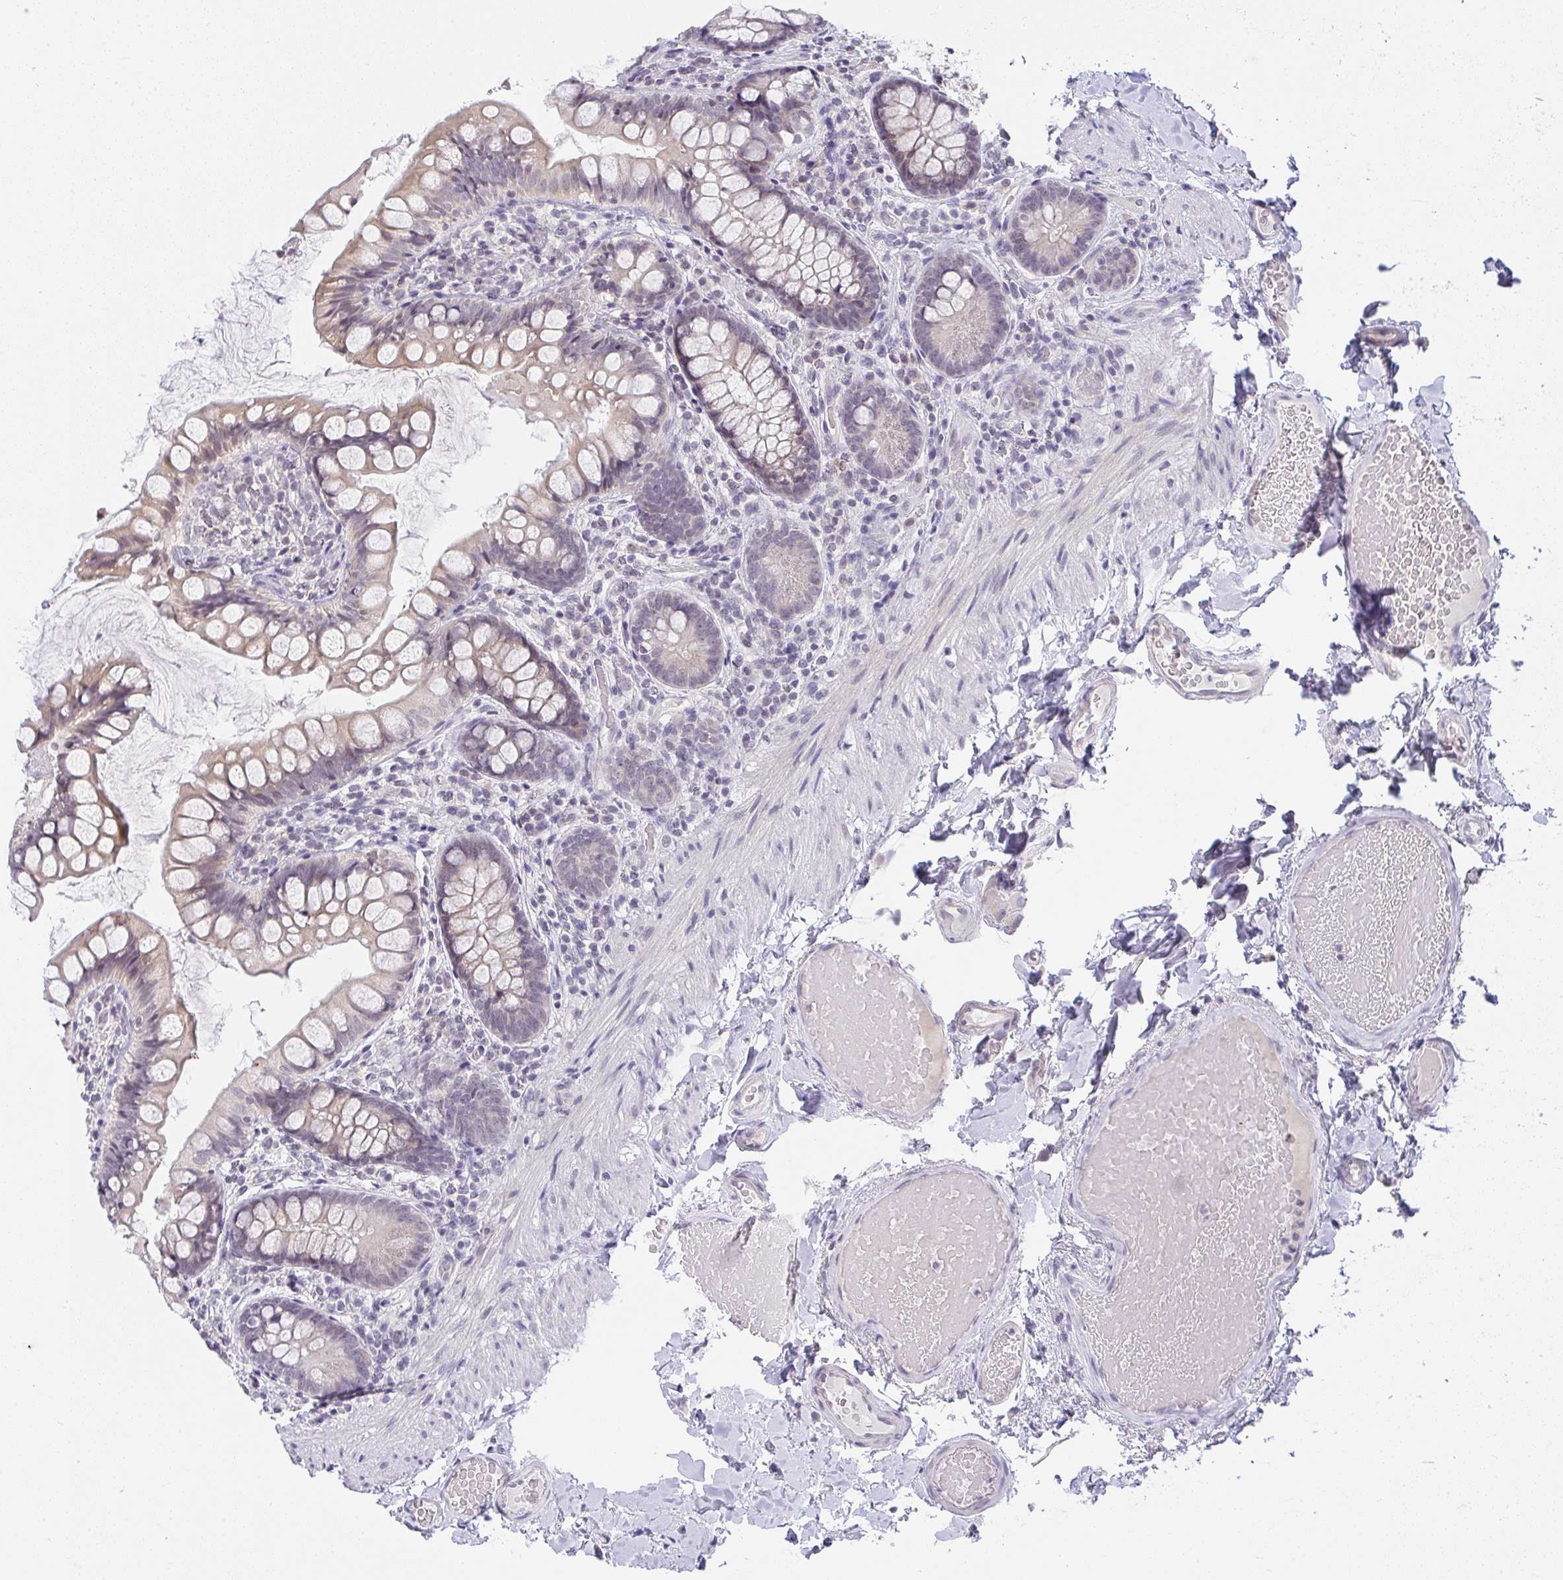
{"staining": {"intensity": "weak", "quantity": "25%-75%", "location": "cytoplasmic/membranous"}, "tissue": "small intestine", "cell_type": "Glandular cells", "image_type": "normal", "snomed": [{"axis": "morphology", "description": "Normal tissue, NOS"}, {"axis": "topography", "description": "Small intestine"}], "caption": "Small intestine stained with a brown dye exhibits weak cytoplasmic/membranous positive expression in about 25%-75% of glandular cells.", "gene": "CACNA1S", "patient": {"sex": "male", "age": 70}}